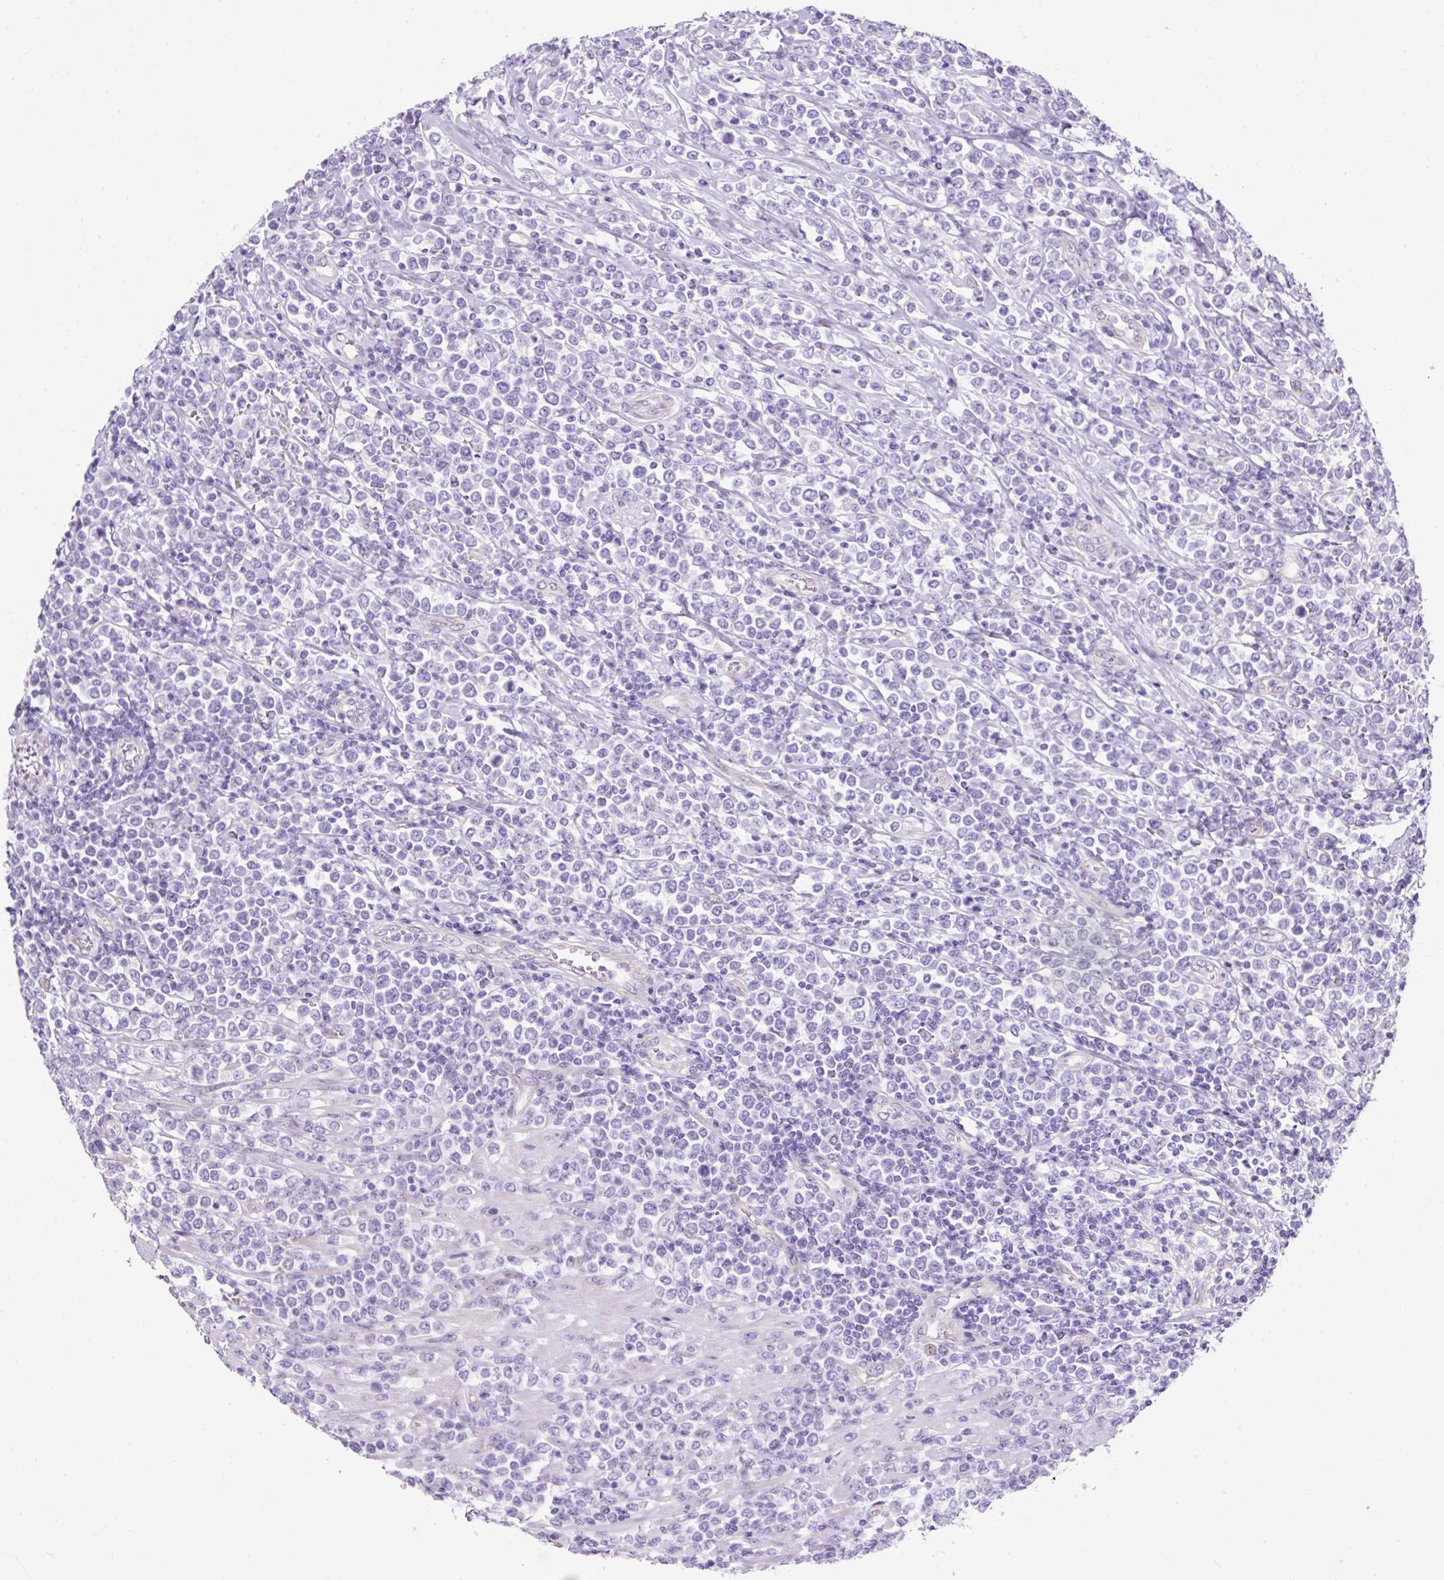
{"staining": {"intensity": "negative", "quantity": "none", "location": "none"}, "tissue": "lymphoma", "cell_type": "Tumor cells", "image_type": "cancer", "snomed": [{"axis": "morphology", "description": "Malignant lymphoma, non-Hodgkin's type, High grade"}, {"axis": "topography", "description": "Soft tissue"}], "caption": "Tumor cells are negative for protein expression in human lymphoma. (Stains: DAB (3,3'-diaminobenzidine) IHC with hematoxylin counter stain, Microscopy: brightfield microscopy at high magnification).", "gene": "KRT12", "patient": {"sex": "female", "age": 56}}